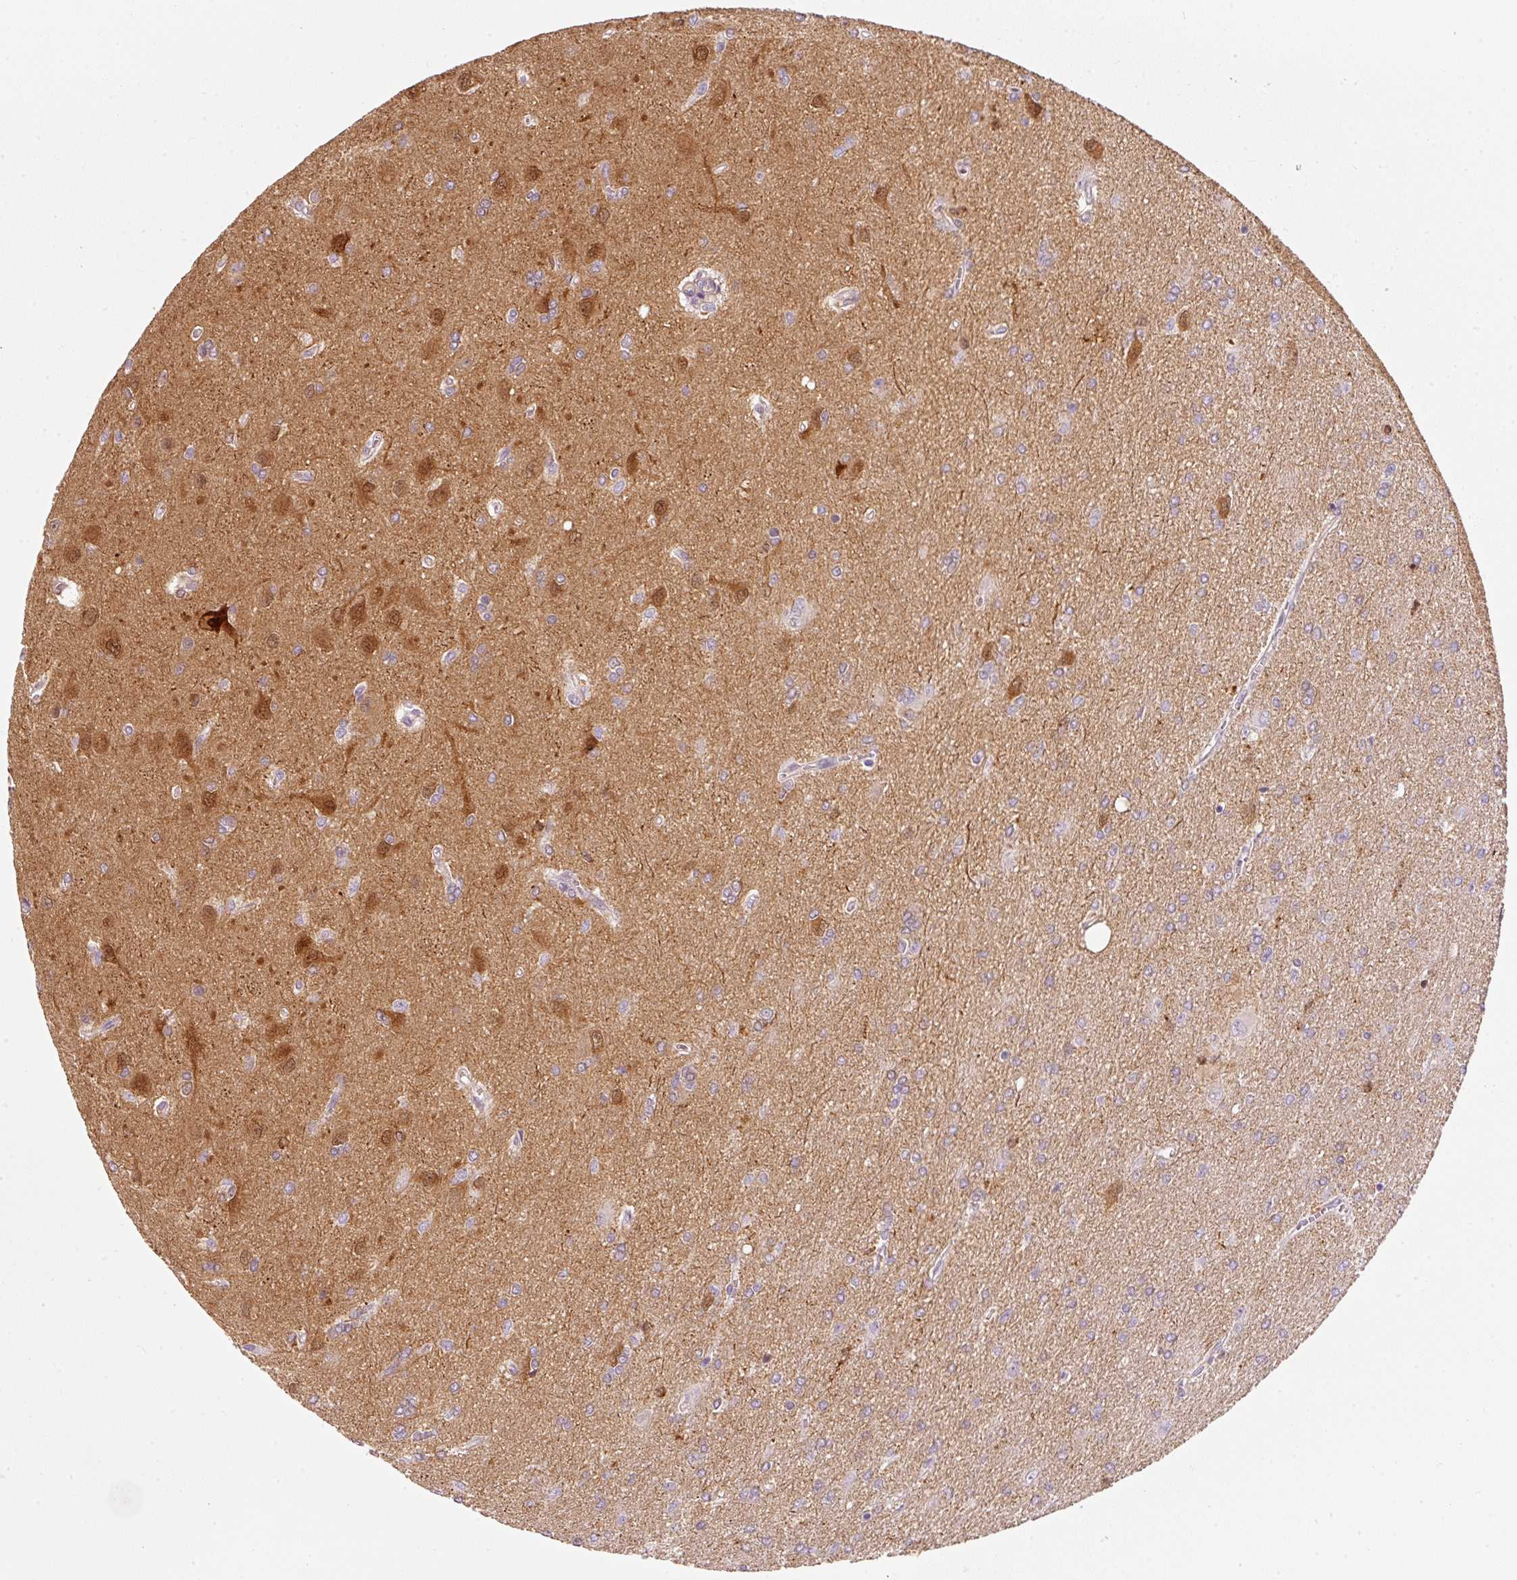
{"staining": {"intensity": "moderate", "quantity": "<25%", "location": "cytoplasmic/membranous"}, "tissue": "glioma", "cell_type": "Tumor cells", "image_type": "cancer", "snomed": [{"axis": "morphology", "description": "Glioma, malignant, High grade"}, {"axis": "topography", "description": "Brain"}], "caption": "High-power microscopy captured an immunohistochemistry histopathology image of glioma, revealing moderate cytoplasmic/membranous positivity in approximately <25% of tumor cells.", "gene": "IQGAP2", "patient": {"sex": "male", "age": 67}}